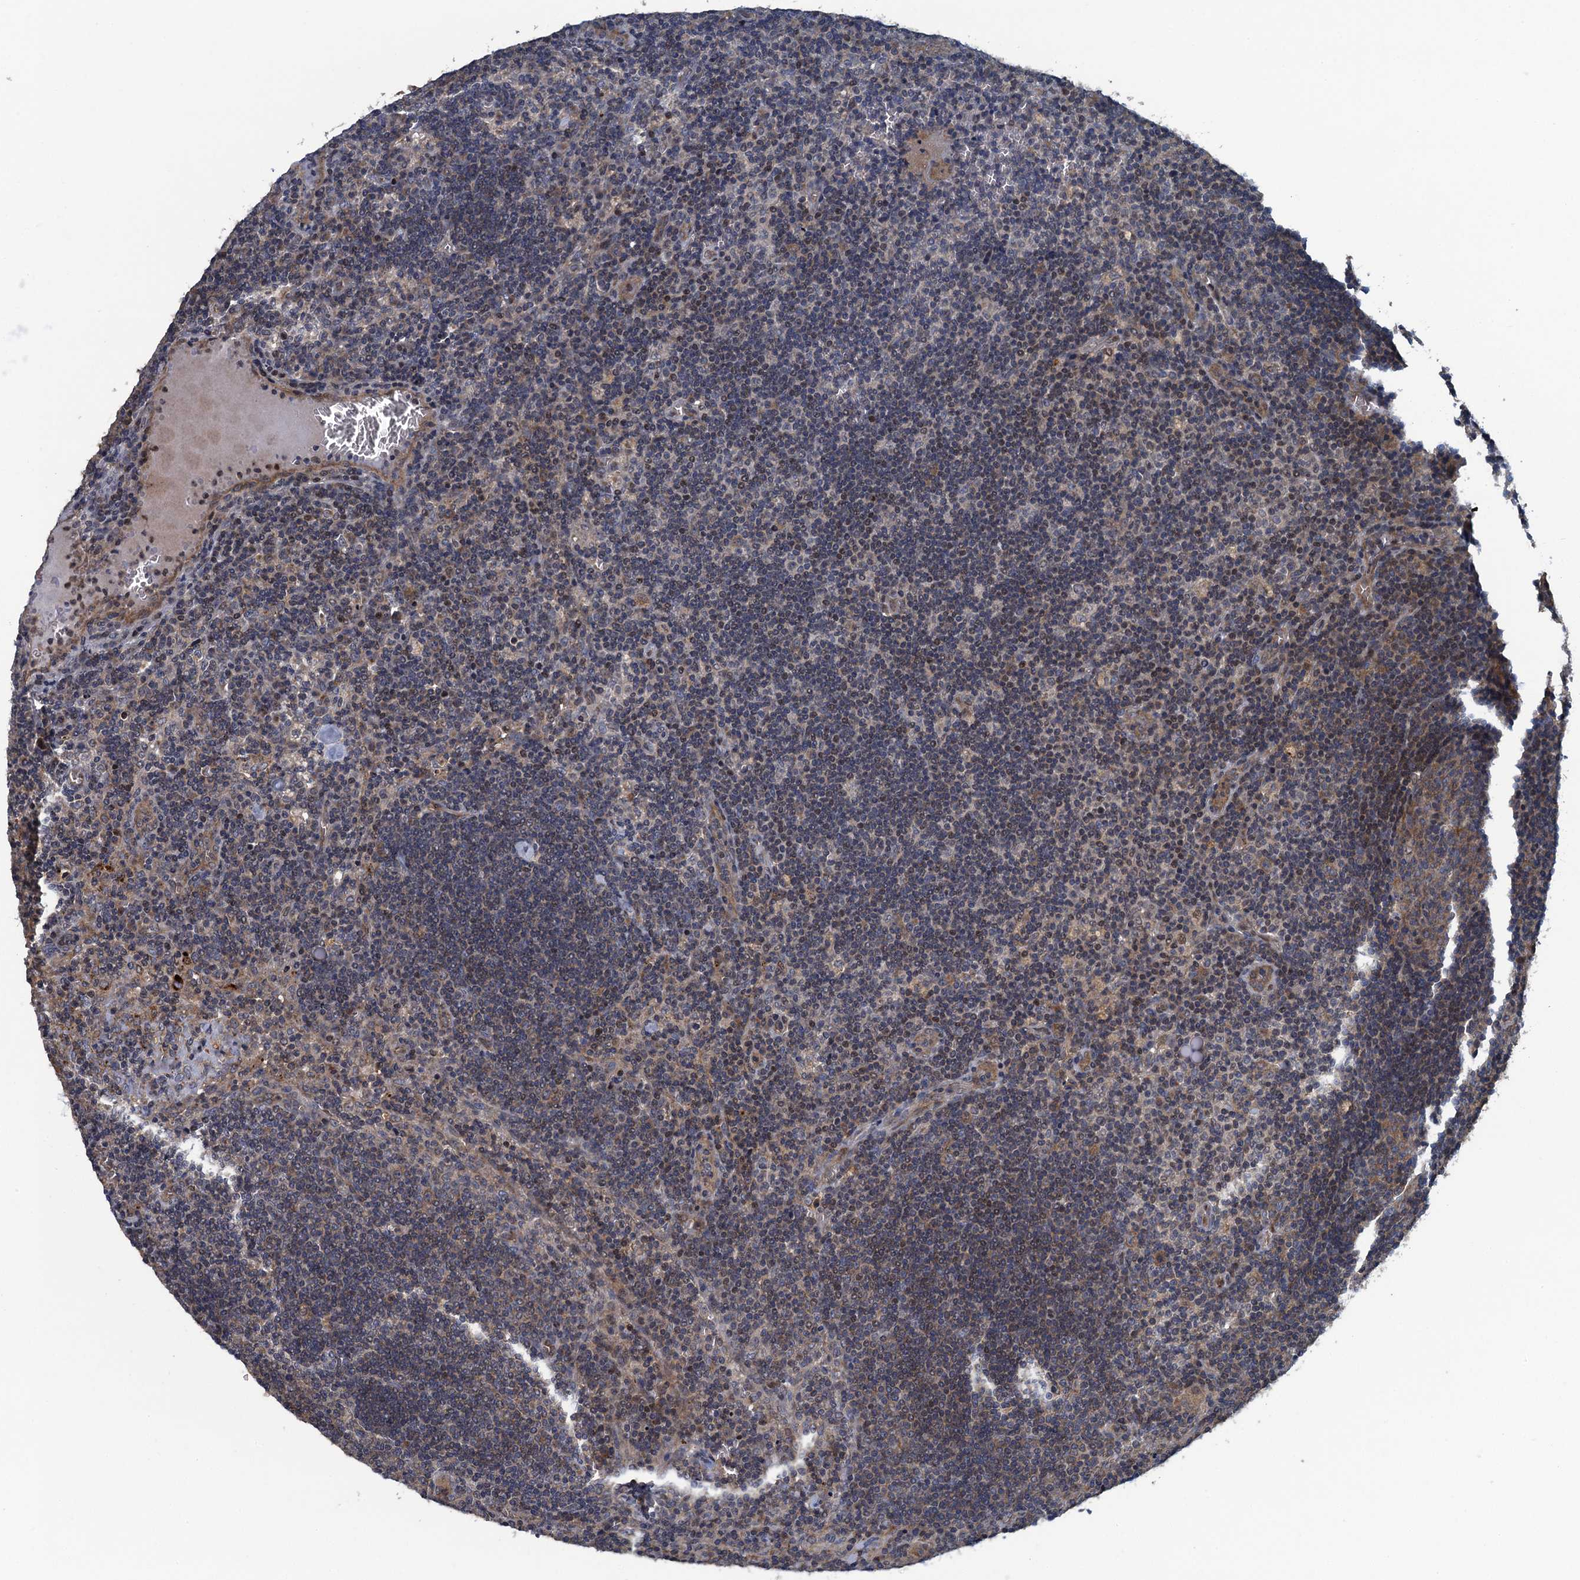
{"staining": {"intensity": "weak", "quantity": "<25%", "location": "cytoplasmic/membranous"}, "tissue": "lymph node", "cell_type": "Germinal center cells", "image_type": "normal", "snomed": [{"axis": "morphology", "description": "Normal tissue, NOS"}, {"axis": "topography", "description": "Lymph node"}], "caption": "Human lymph node stained for a protein using immunohistochemistry (IHC) demonstrates no staining in germinal center cells.", "gene": "KBTBD8", "patient": {"sex": "male", "age": 58}}